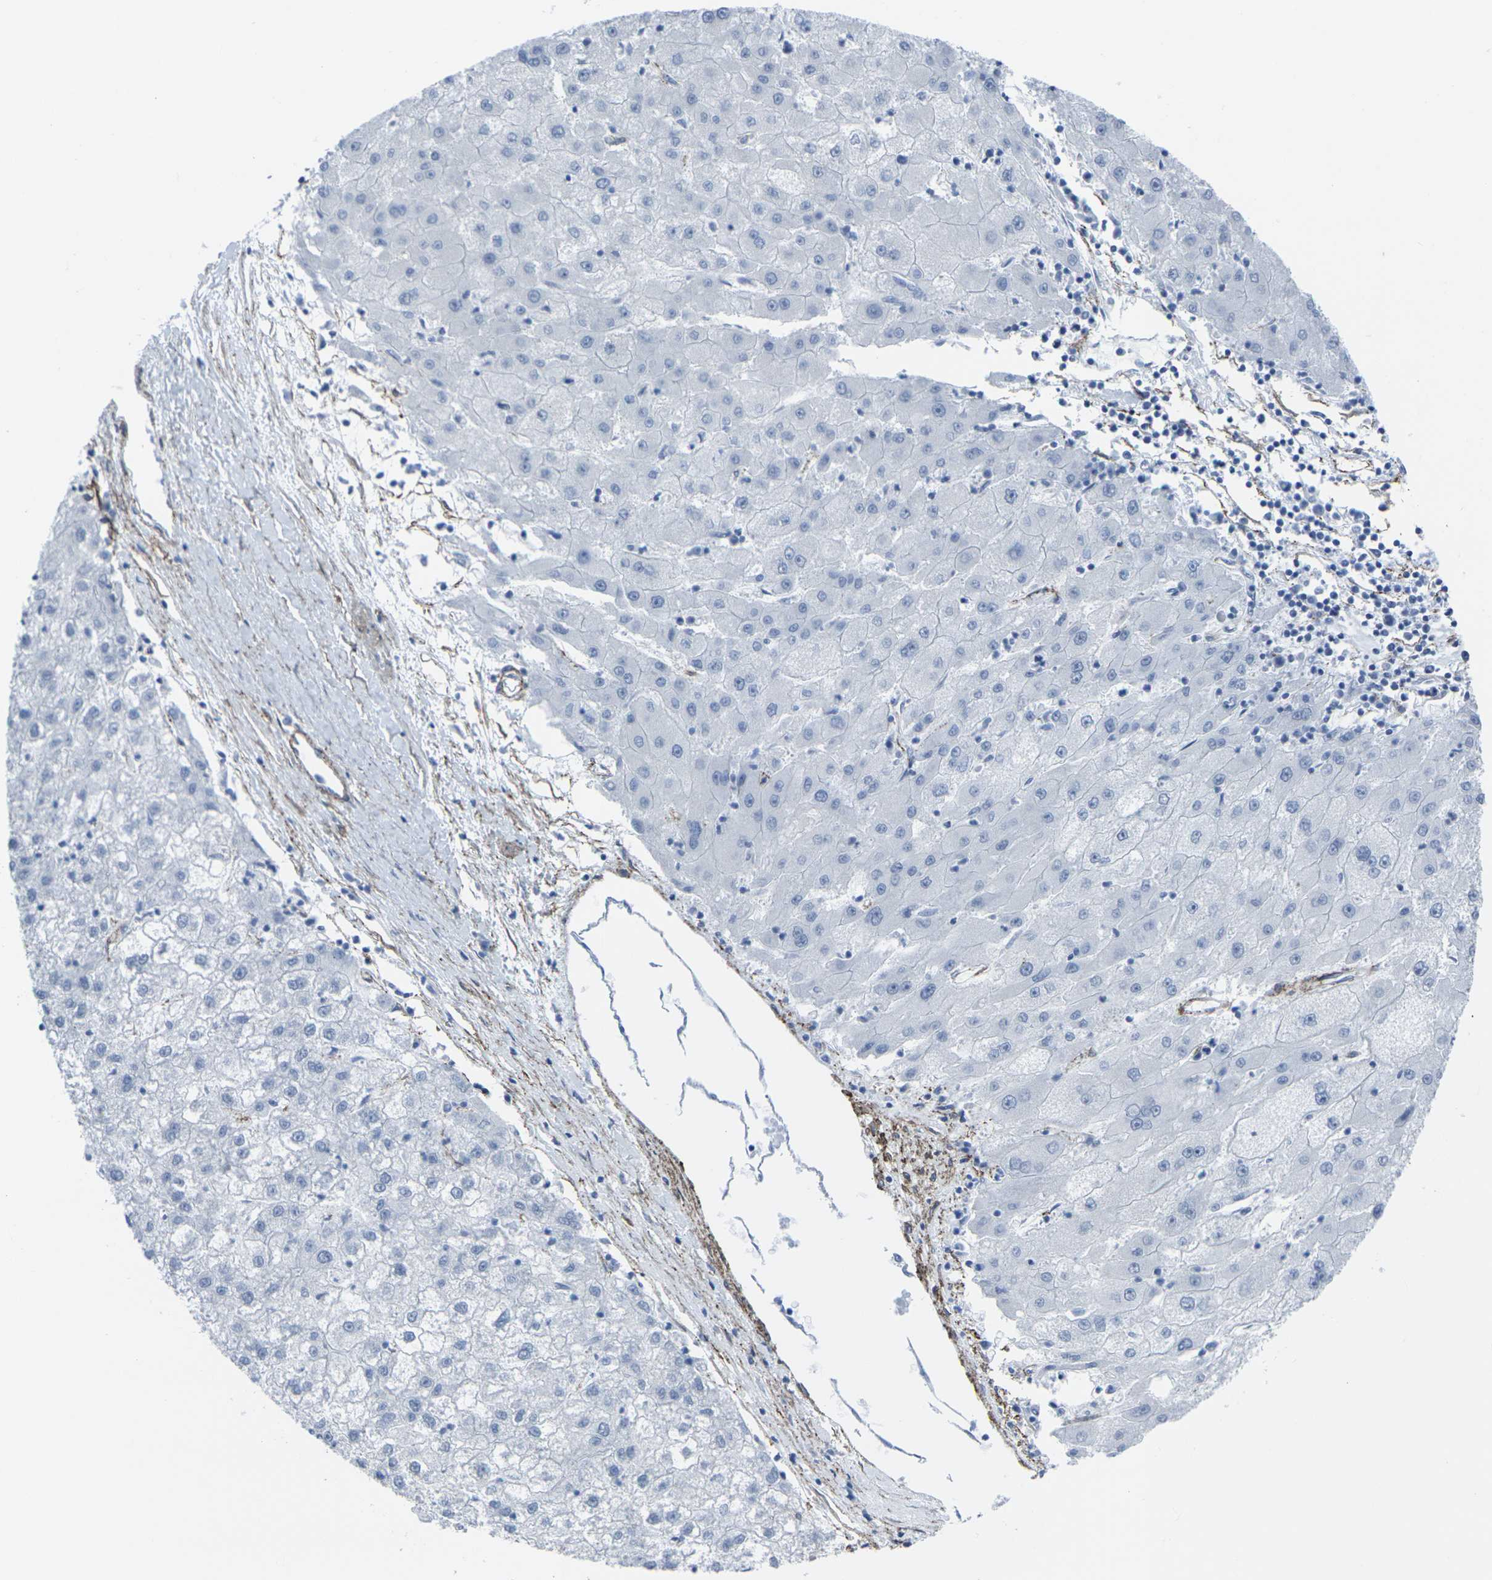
{"staining": {"intensity": "negative", "quantity": "none", "location": "none"}, "tissue": "liver cancer", "cell_type": "Tumor cells", "image_type": "cancer", "snomed": [{"axis": "morphology", "description": "Carcinoma, Hepatocellular, NOS"}, {"axis": "topography", "description": "Liver"}], "caption": "IHC image of human liver hepatocellular carcinoma stained for a protein (brown), which displays no staining in tumor cells.", "gene": "CDH11", "patient": {"sex": "male", "age": 72}}